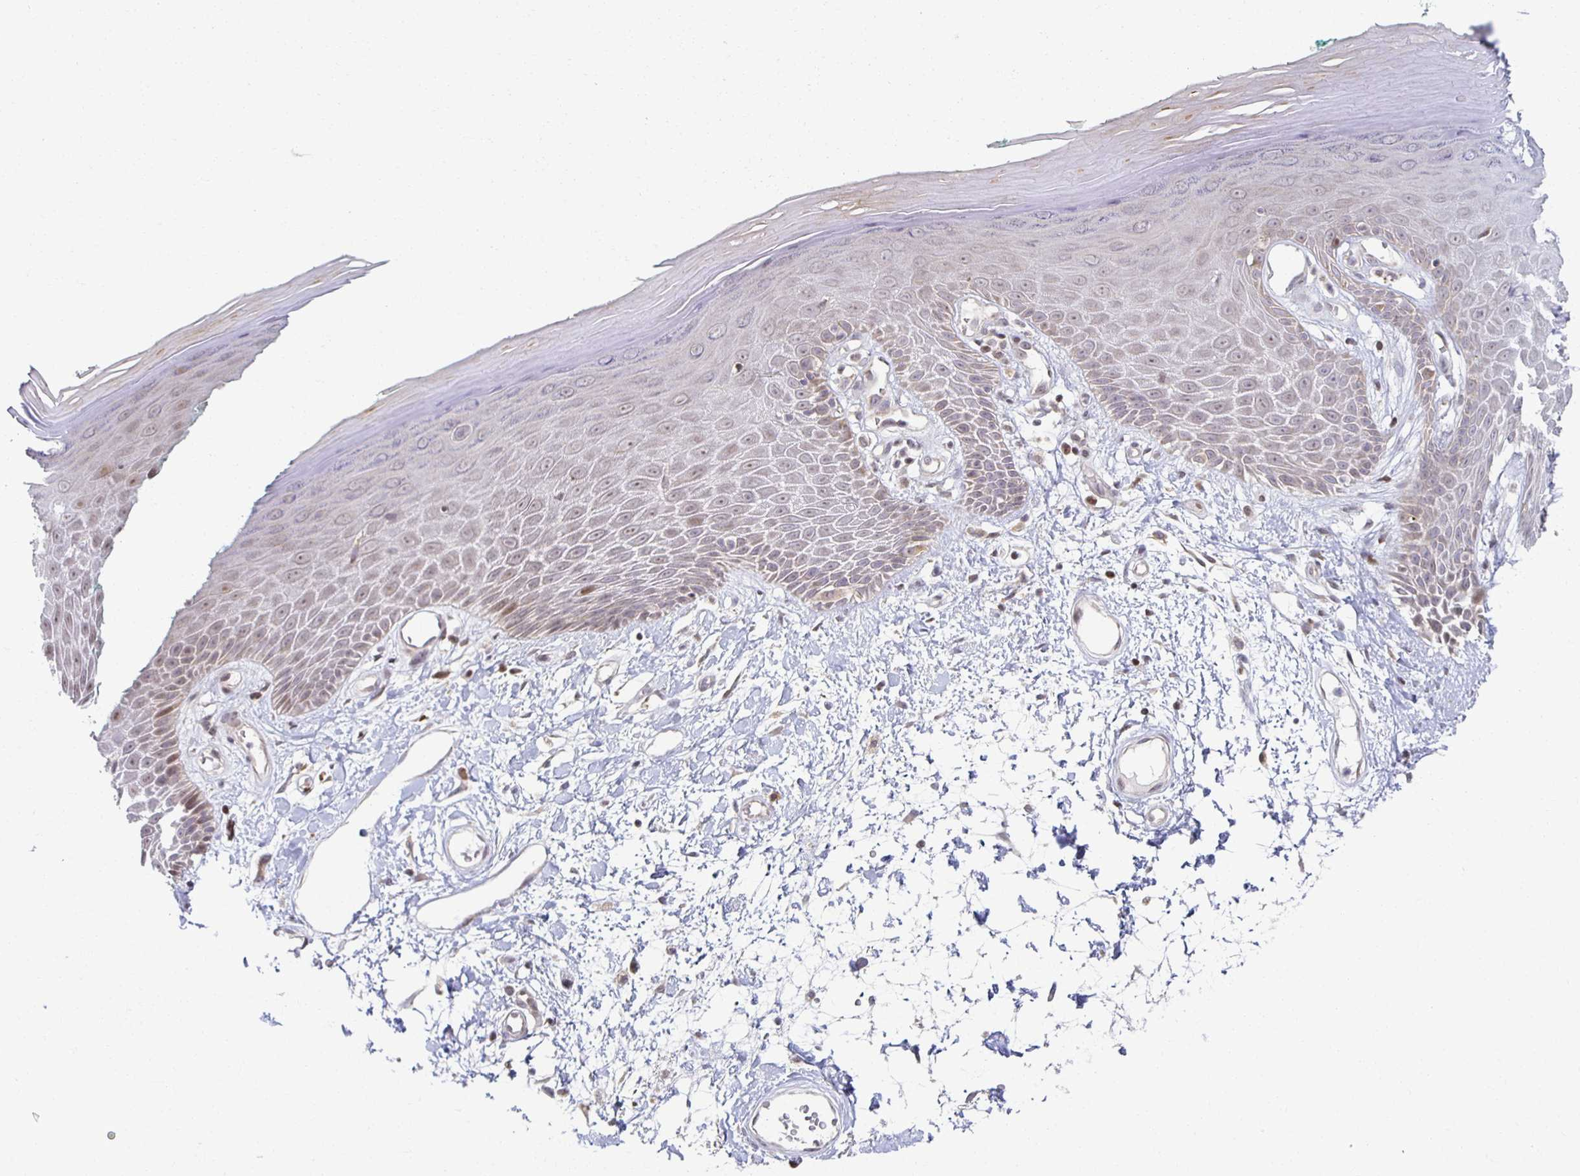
{"staining": {"intensity": "weak", "quantity": "<25%", "location": "nuclear"}, "tissue": "skin", "cell_type": "Epidermal cells", "image_type": "normal", "snomed": [{"axis": "morphology", "description": "Normal tissue, NOS"}, {"axis": "topography", "description": "Anal"}, {"axis": "topography", "description": "Peripheral nerve tissue"}], "caption": "IHC histopathology image of unremarkable skin: human skin stained with DAB (3,3'-diaminobenzidine) displays no significant protein positivity in epidermal cells. Nuclei are stained in blue.", "gene": "HCFC1R1", "patient": {"sex": "male", "age": 78}}